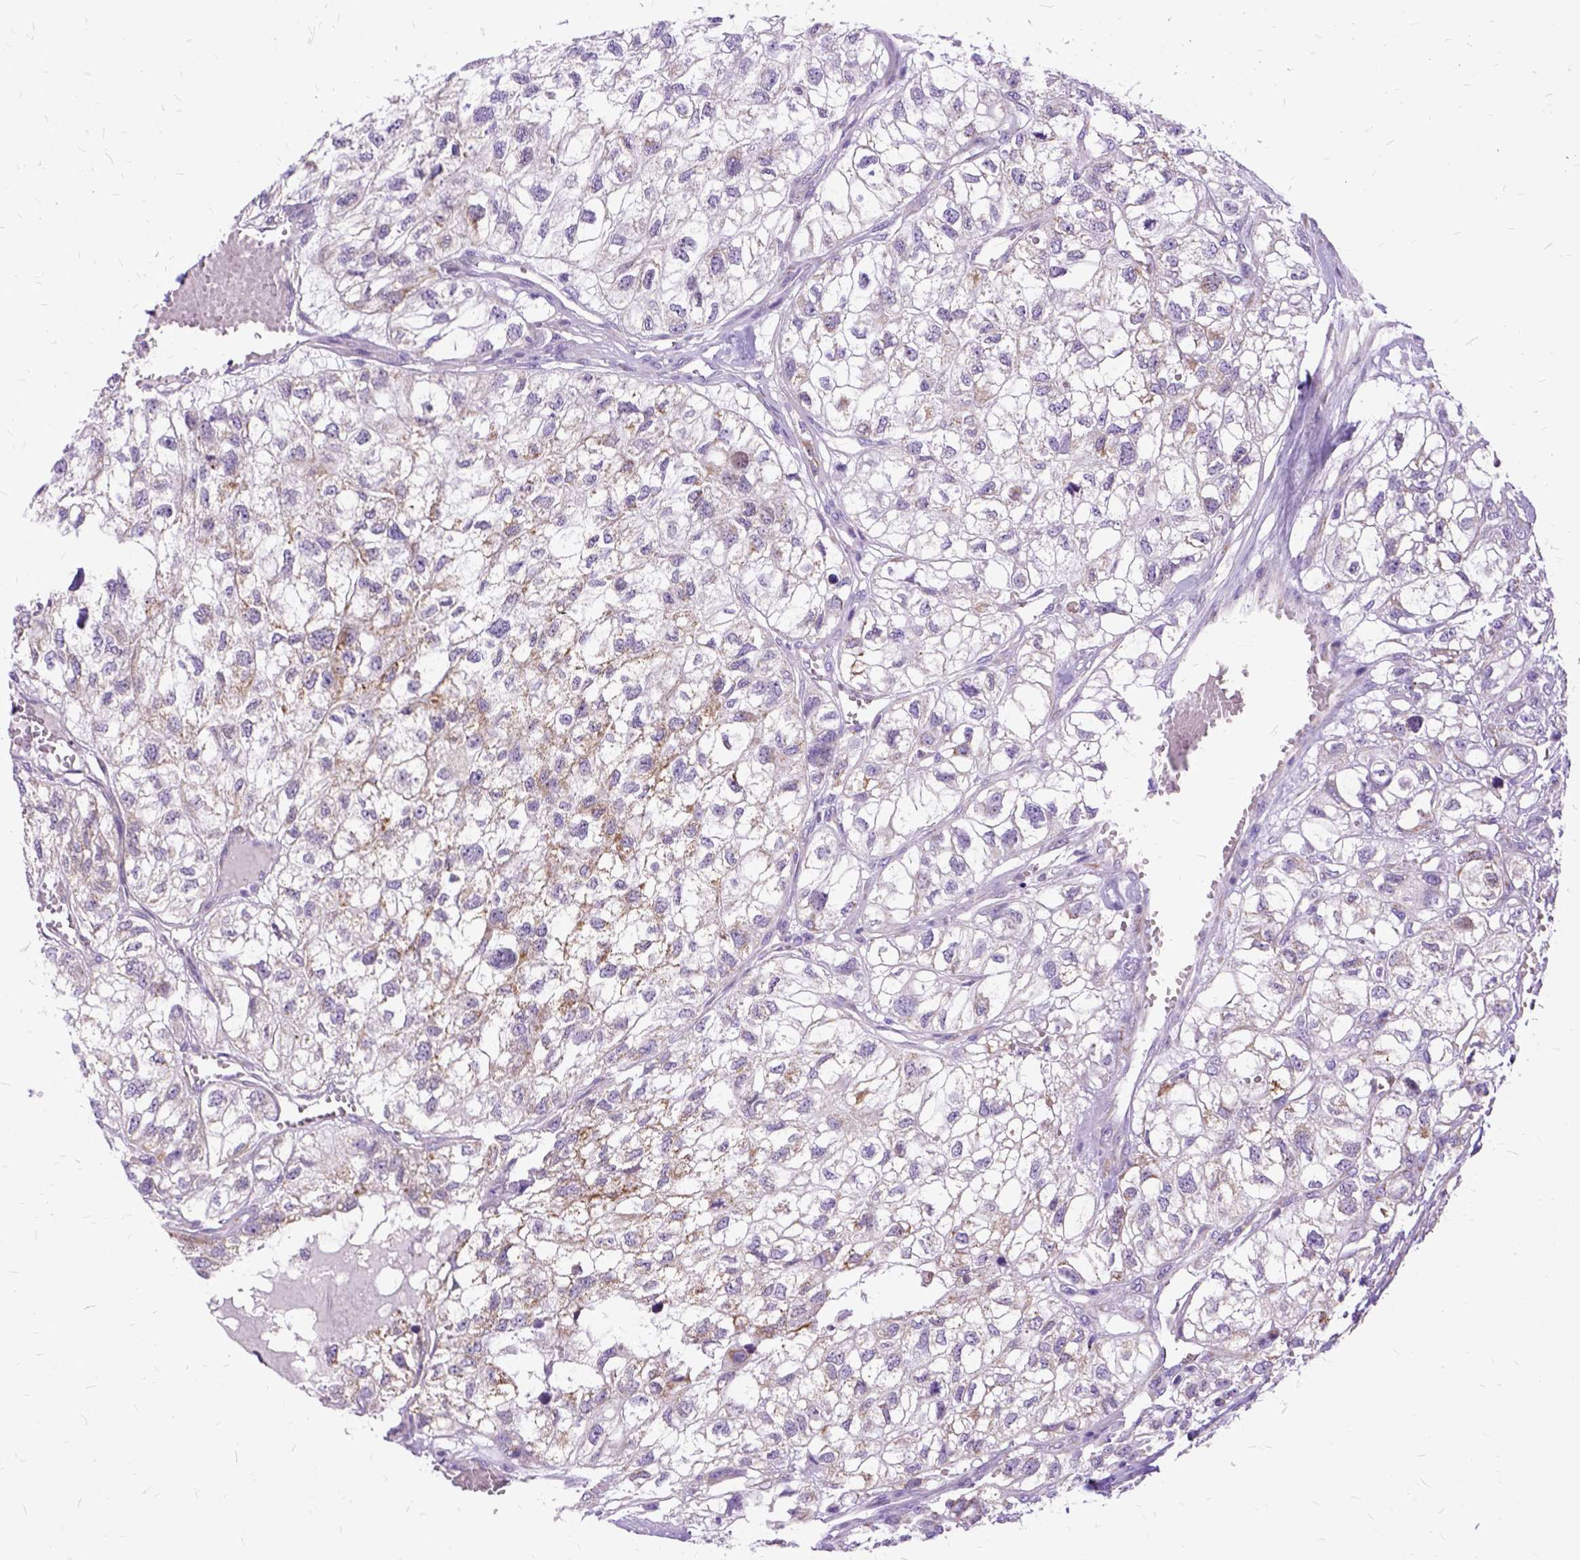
{"staining": {"intensity": "weak", "quantity": "<25%", "location": "cytoplasmic/membranous"}, "tissue": "renal cancer", "cell_type": "Tumor cells", "image_type": "cancer", "snomed": [{"axis": "morphology", "description": "Adenocarcinoma, NOS"}, {"axis": "topography", "description": "Kidney"}], "caption": "Tumor cells are negative for protein expression in human adenocarcinoma (renal). (DAB immunohistochemistry (IHC), high magnification).", "gene": "OXCT1", "patient": {"sex": "male", "age": 56}}